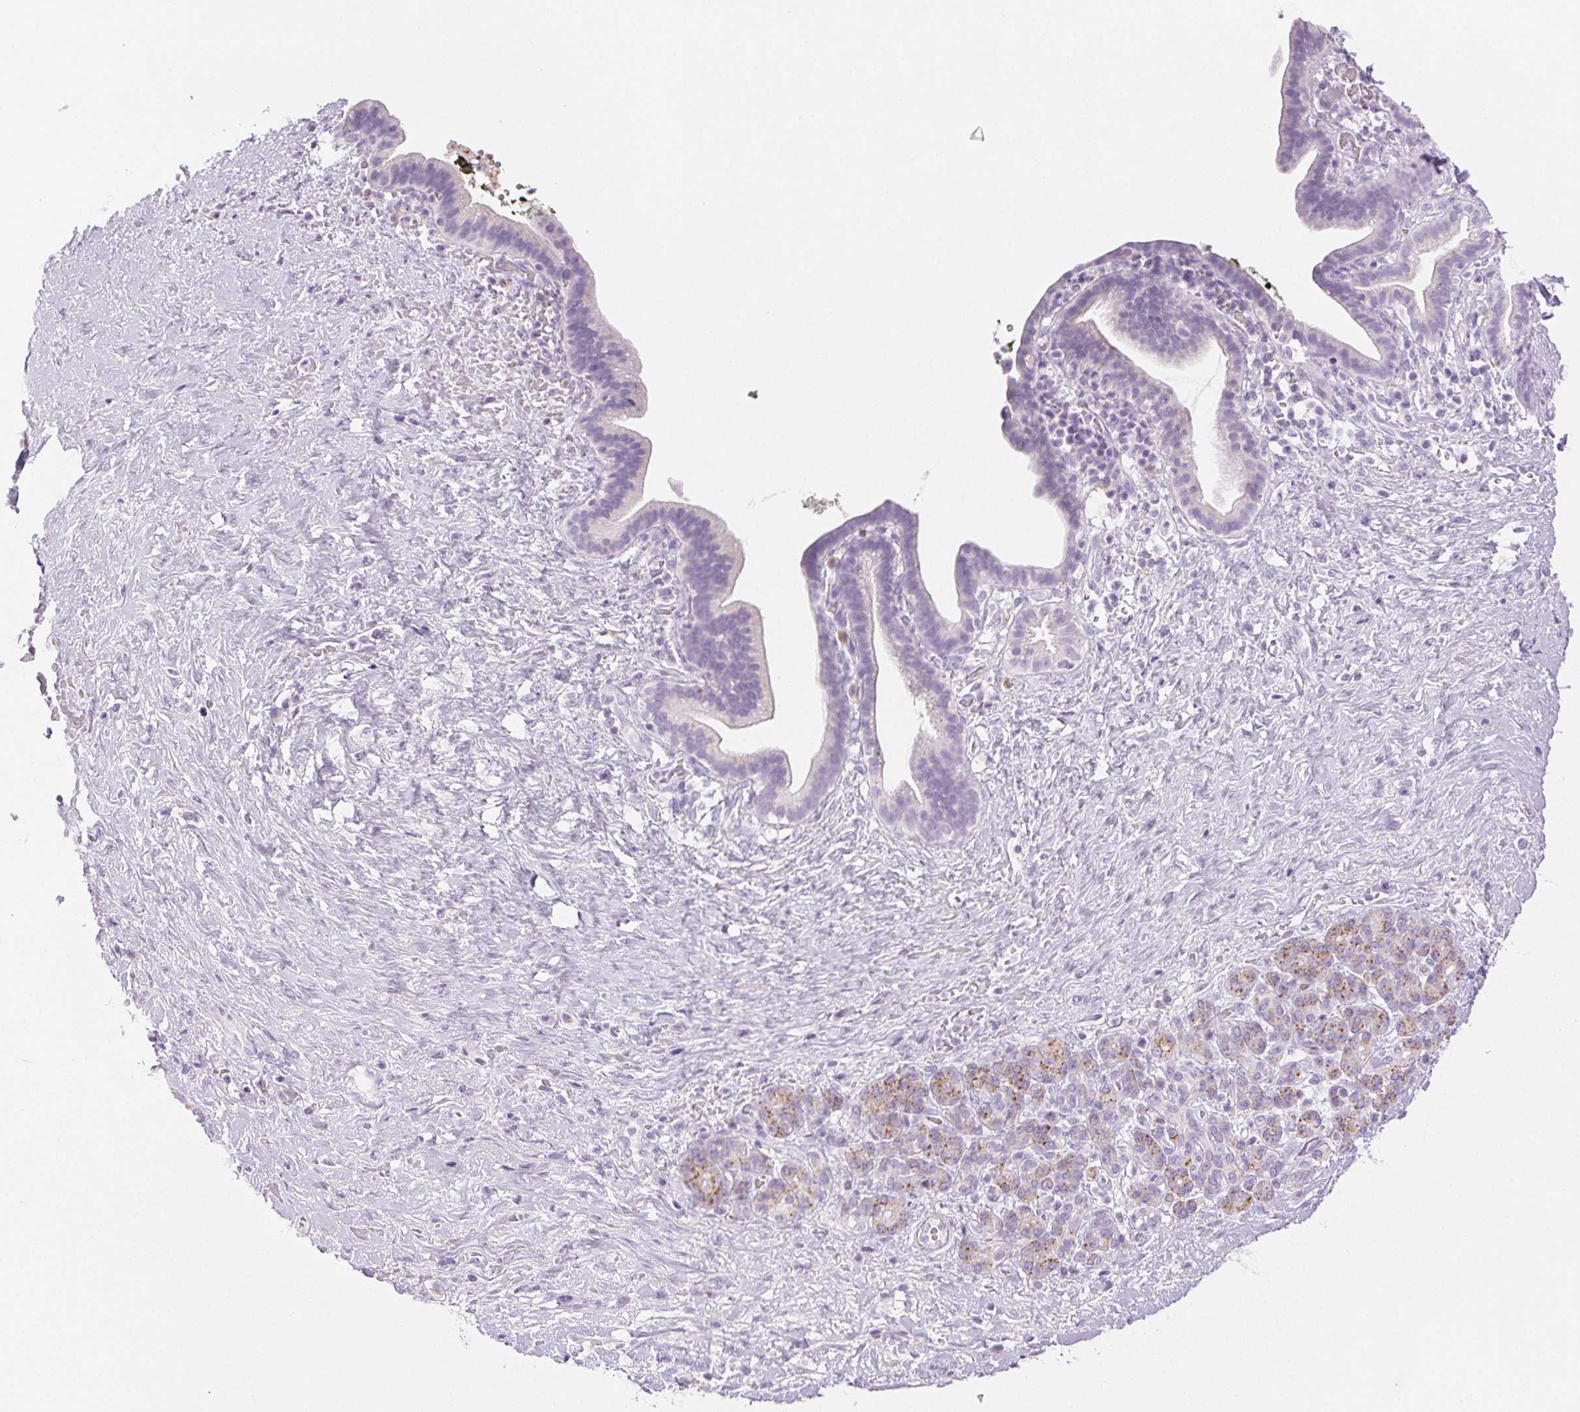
{"staining": {"intensity": "negative", "quantity": "none", "location": "none"}, "tissue": "pancreatic cancer", "cell_type": "Tumor cells", "image_type": "cancer", "snomed": [{"axis": "morphology", "description": "Adenocarcinoma, NOS"}, {"axis": "topography", "description": "Pancreas"}], "caption": "There is no significant positivity in tumor cells of pancreatic cancer.", "gene": "SLC5A2", "patient": {"sex": "male", "age": 44}}